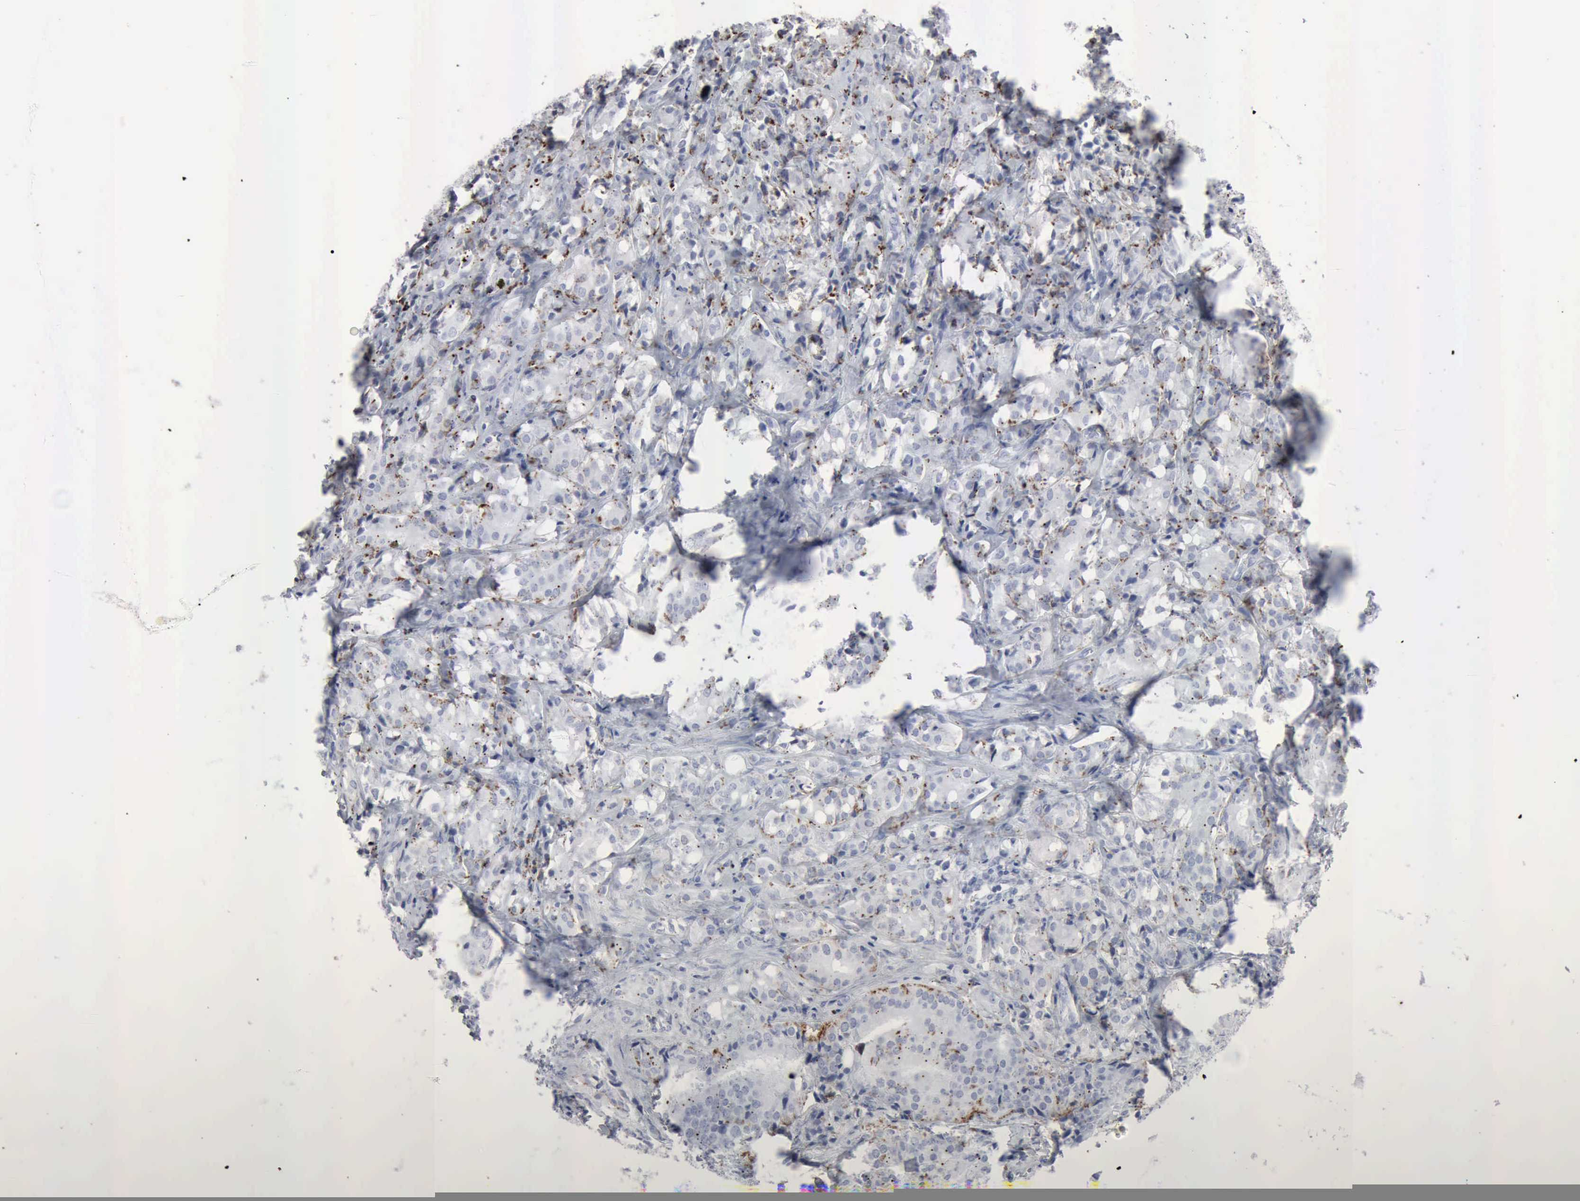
{"staining": {"intensity": "moderate", "quantity": "<25%", "location": "cytoplasmic/membranous"}, "tissue": "prostate cancer", "cell_type": "Tumor cells", "image_type": "cancer", "snomed": [{"axis": "morphology", "description": "Adenocarcinoma, High grade"}, {"axis": "topography", "description": "Prostate"}], "caption": "DAB (3,3'-diaminobenzidine) immunohistochemical staining of prostate cancer reveals moderate cytoplasmic/membranous protein positivity in approximately <25% of tumor cells.", "gene": "GLA", "patient": {"sex": "male", "age": 68}}